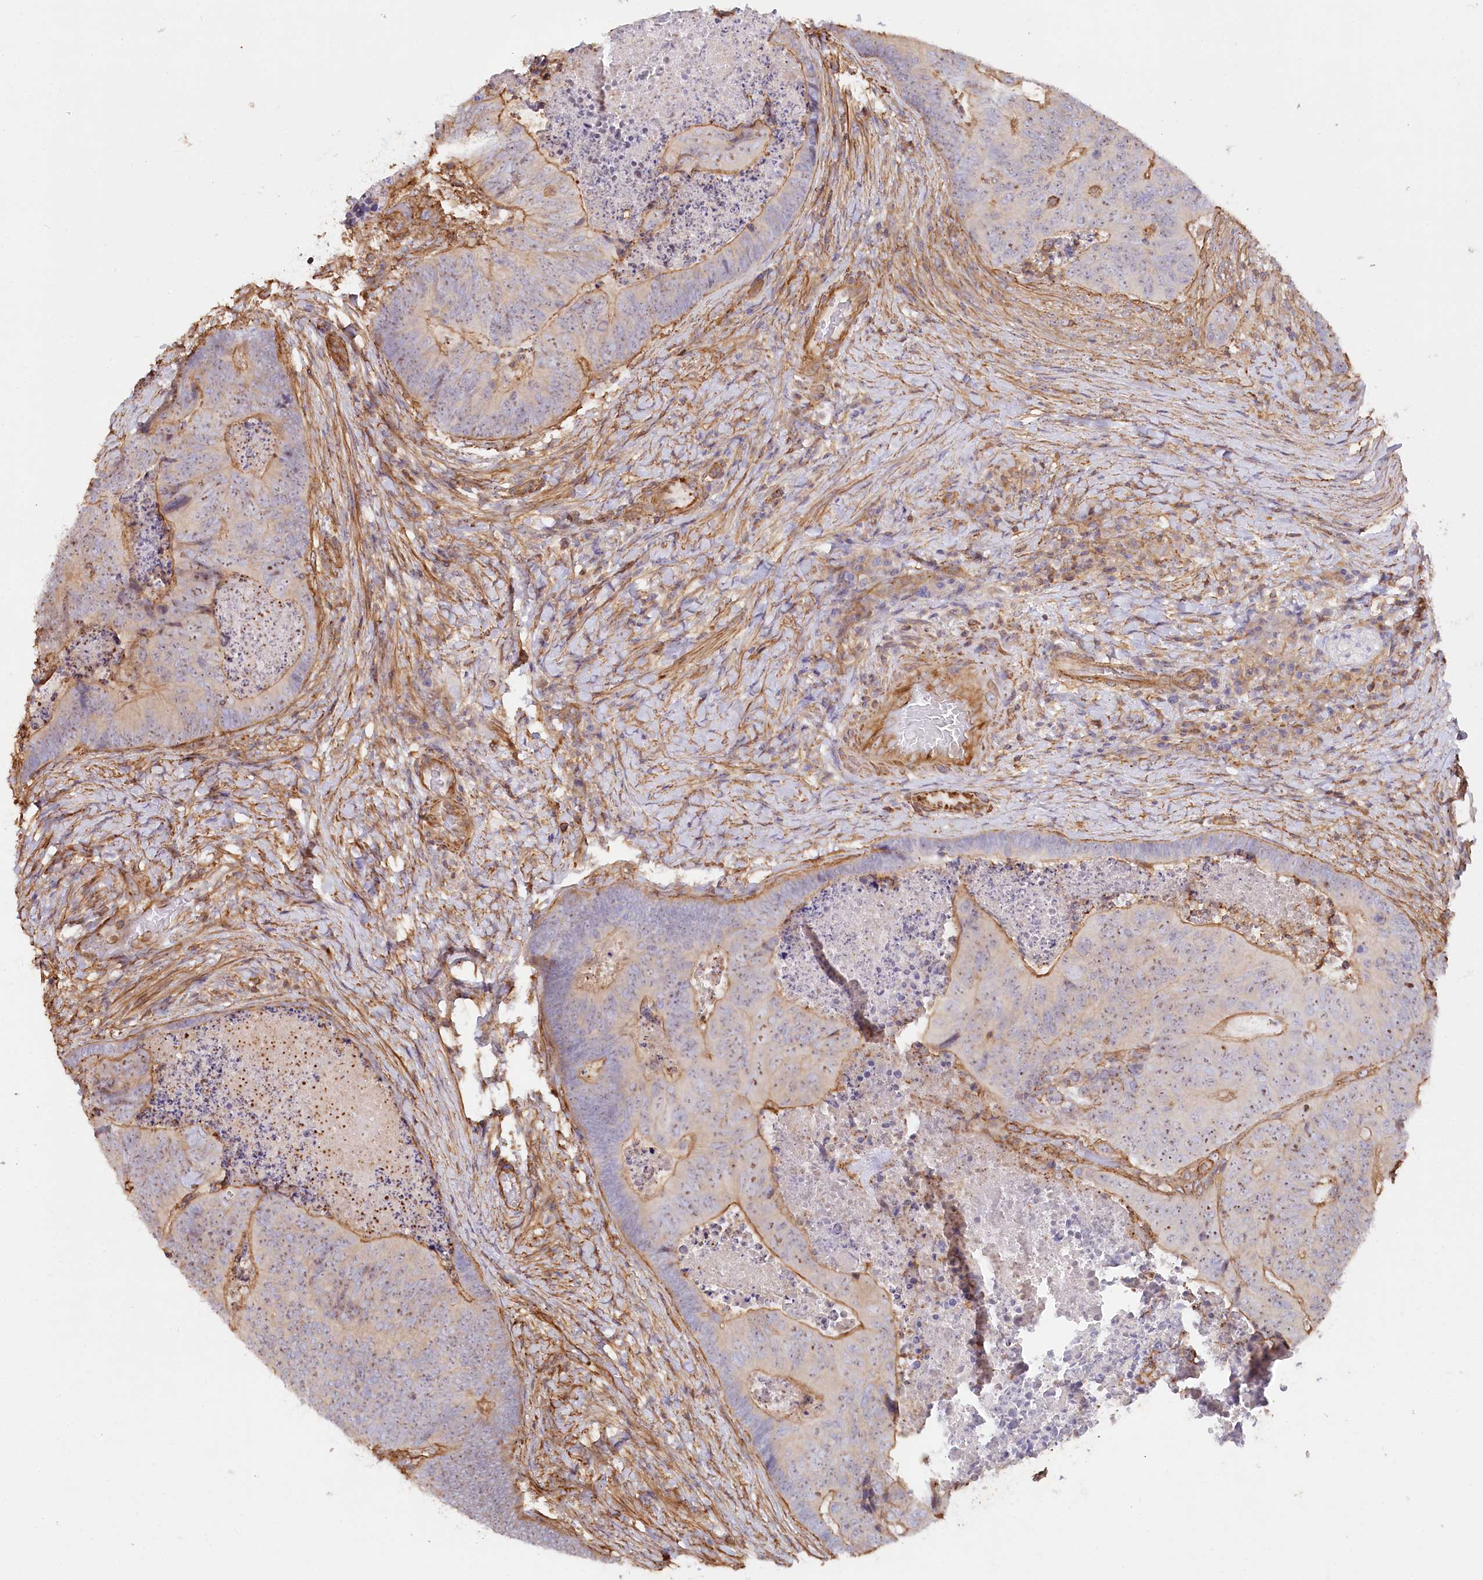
{"staining": {"intensity": "moderate", "quantity": "<25%", "location": "cytoplasmic/membranous,nuclear"}, "tissue": "colorectal cancer", "cell_type": "Tumor cells", "image_type": "cancer", "snomed": [{"axis": "morphology", "description": "Adenocarcinoma, NOS"}, {"axis": "topography", "description": "Colon"}], "caption": "An IHC histopathology image of tumor tissue is shown. Protein staining in brown shows moderate cytoplasmic/membranous and nuclear positivity in colorectal cancer (adenocarcinoma) within tumor cells.", "gene": "WDR36", "patient": {"sex": "female", "age": 67}}